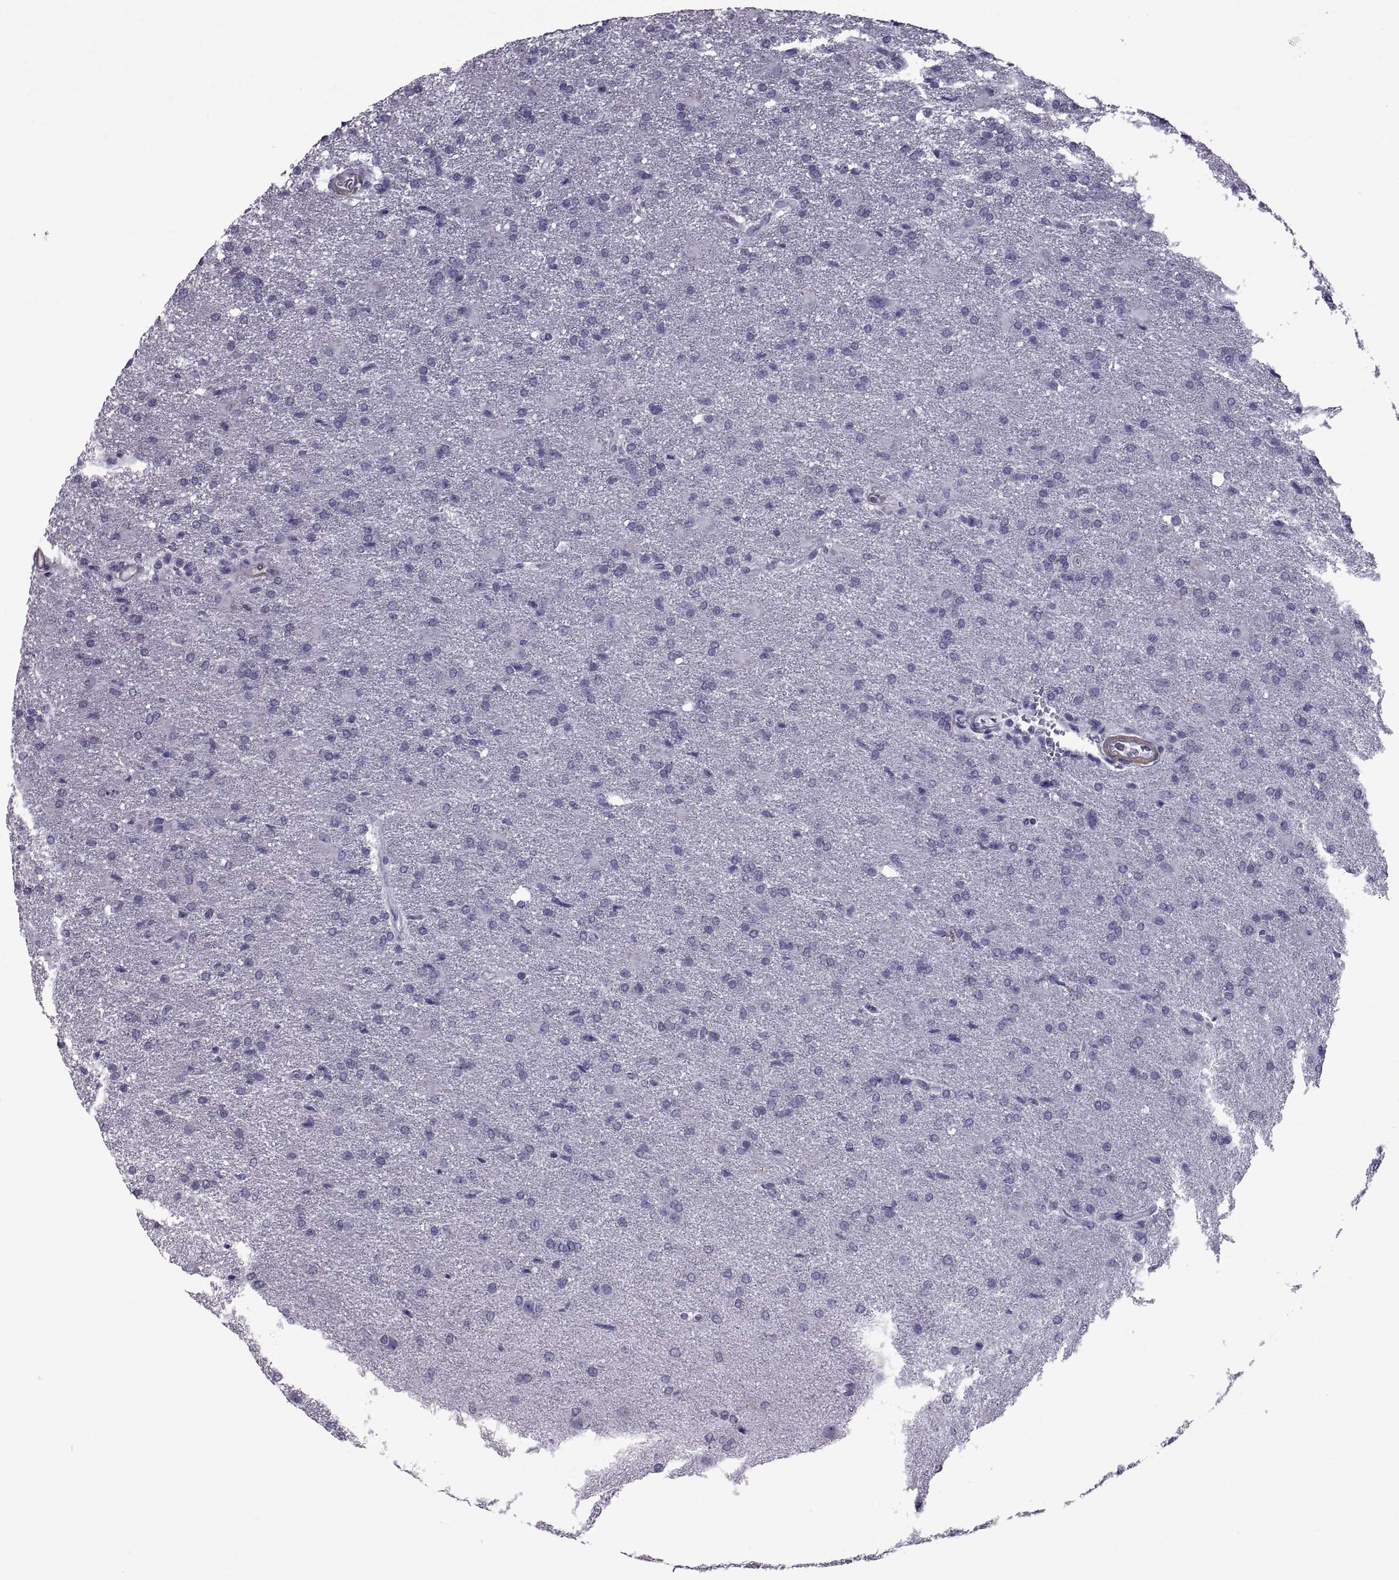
{"staining": {"intensity": "negative", "quantity": "none", "location": "none"}, "tissue": "glioma", "cell_type": "Tumor cells", "image_type": "cancer", "snomed": [{"axis": "morphology", "description": "Glioma, malignant, High grade"}, {"axis": "topography", "description": "Brain"}], "caption": "This is an IHC photomicrograph of malignant glioma (high-grade). There is no positivity in tumor cells.", "gene": "MAGEB1", "patient": {"sex": "male", "age": 68}}